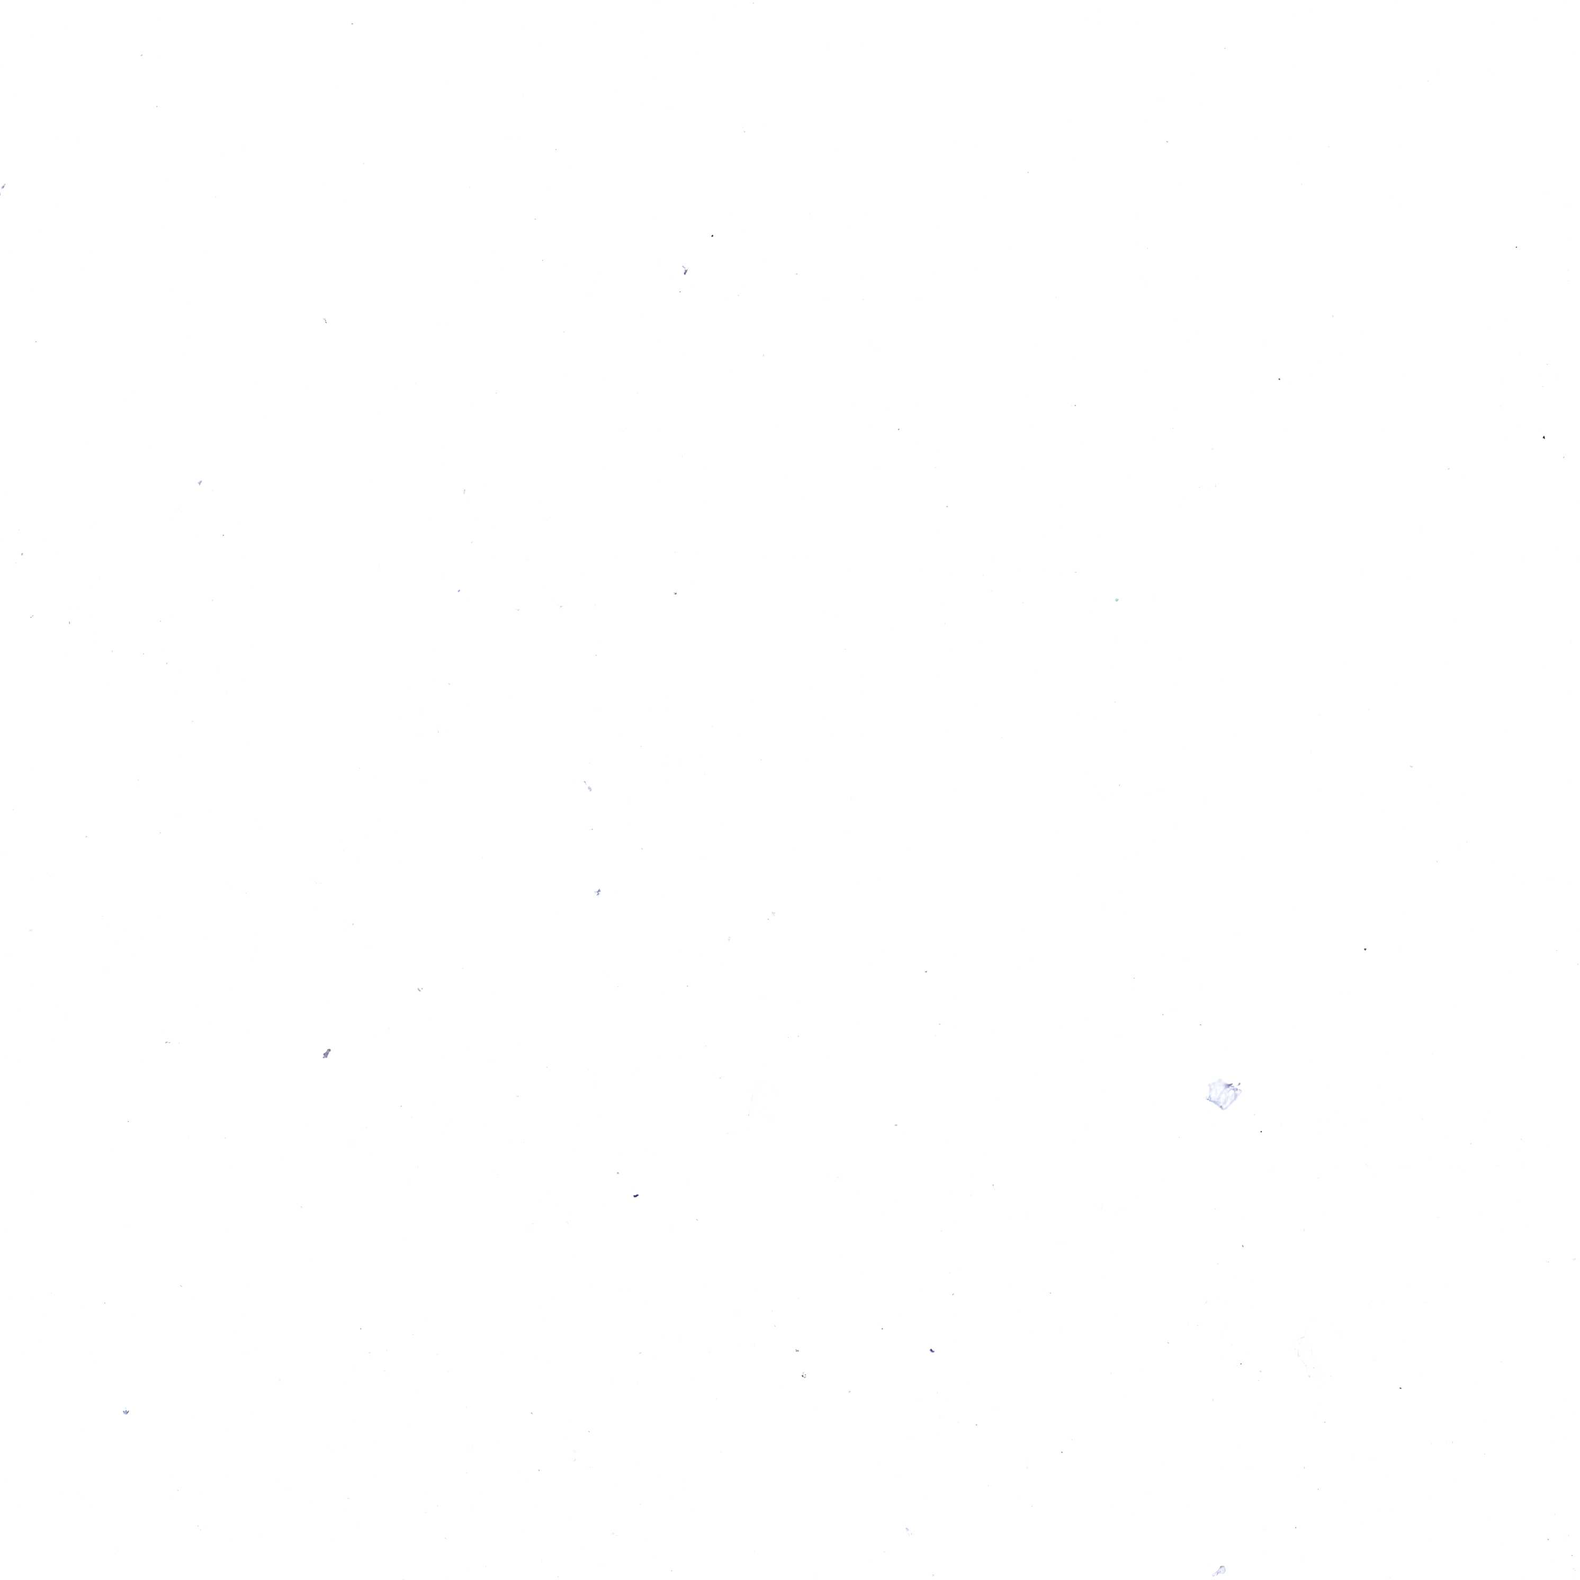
{"staining": {"intensity": "moderate", "quantity": ">75%", "location": "cytoplasmic/membranous"}, "tissue": "colorectal cancer", "cell_type": "Tumor cells", "image_type": "cancer", "snomed": [{"axis": "morphology", "description": "Adenocarcinoma, NOS"}, {"axis": "topography", "description": "Colon"}], "caption": "Immunohistochemical staining of colorectal cancer reveals moderate cytoplasmic/membranous protein positivity in approximately >75% of tumor cells.", "gene": "ZSWIM6", "patient": {"sex": "female", "age": 66}}